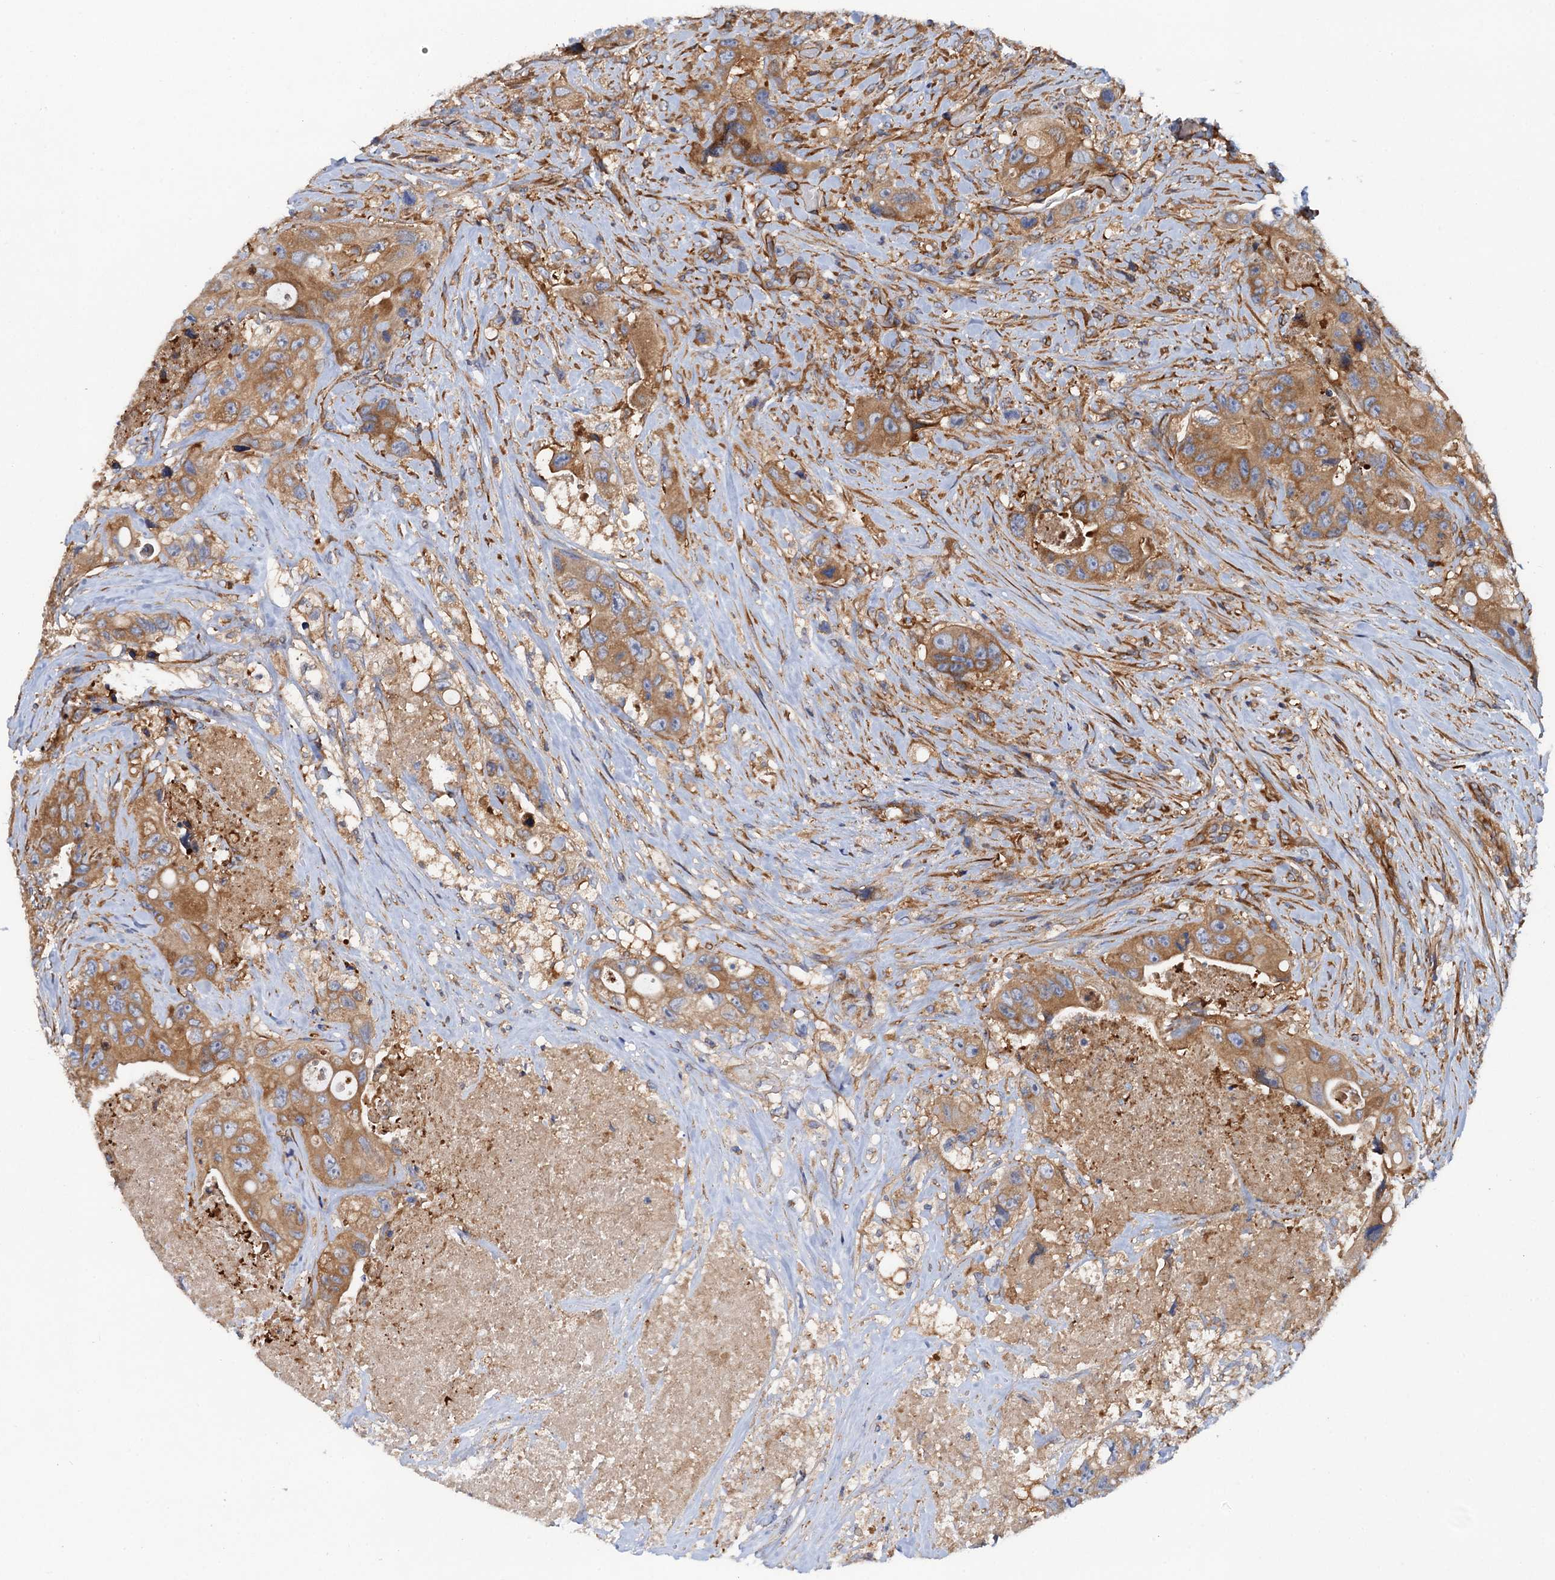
{"staining": {"intensity": "moderate", "quantity": ">75%", "location": "cytoplasmic/membranous"}, "tissue": "colorectal cancer", "cell_type": "Tumor cells", "image_type": "cancer", "snomed": [{"axis": "morphology", "description": "Adenocarcinoma, NOS"}, {"axis": "topography", "description": "Colon"}], "caption": "Tumor cells demonstrate medium levels of moderate cytoplasmic/membranous expression in approximately >75% of cells in colorectal cancer (adenocarcinoma).", "gene": "MRPL48", "patient": {"sex": "female", "age": 46}}